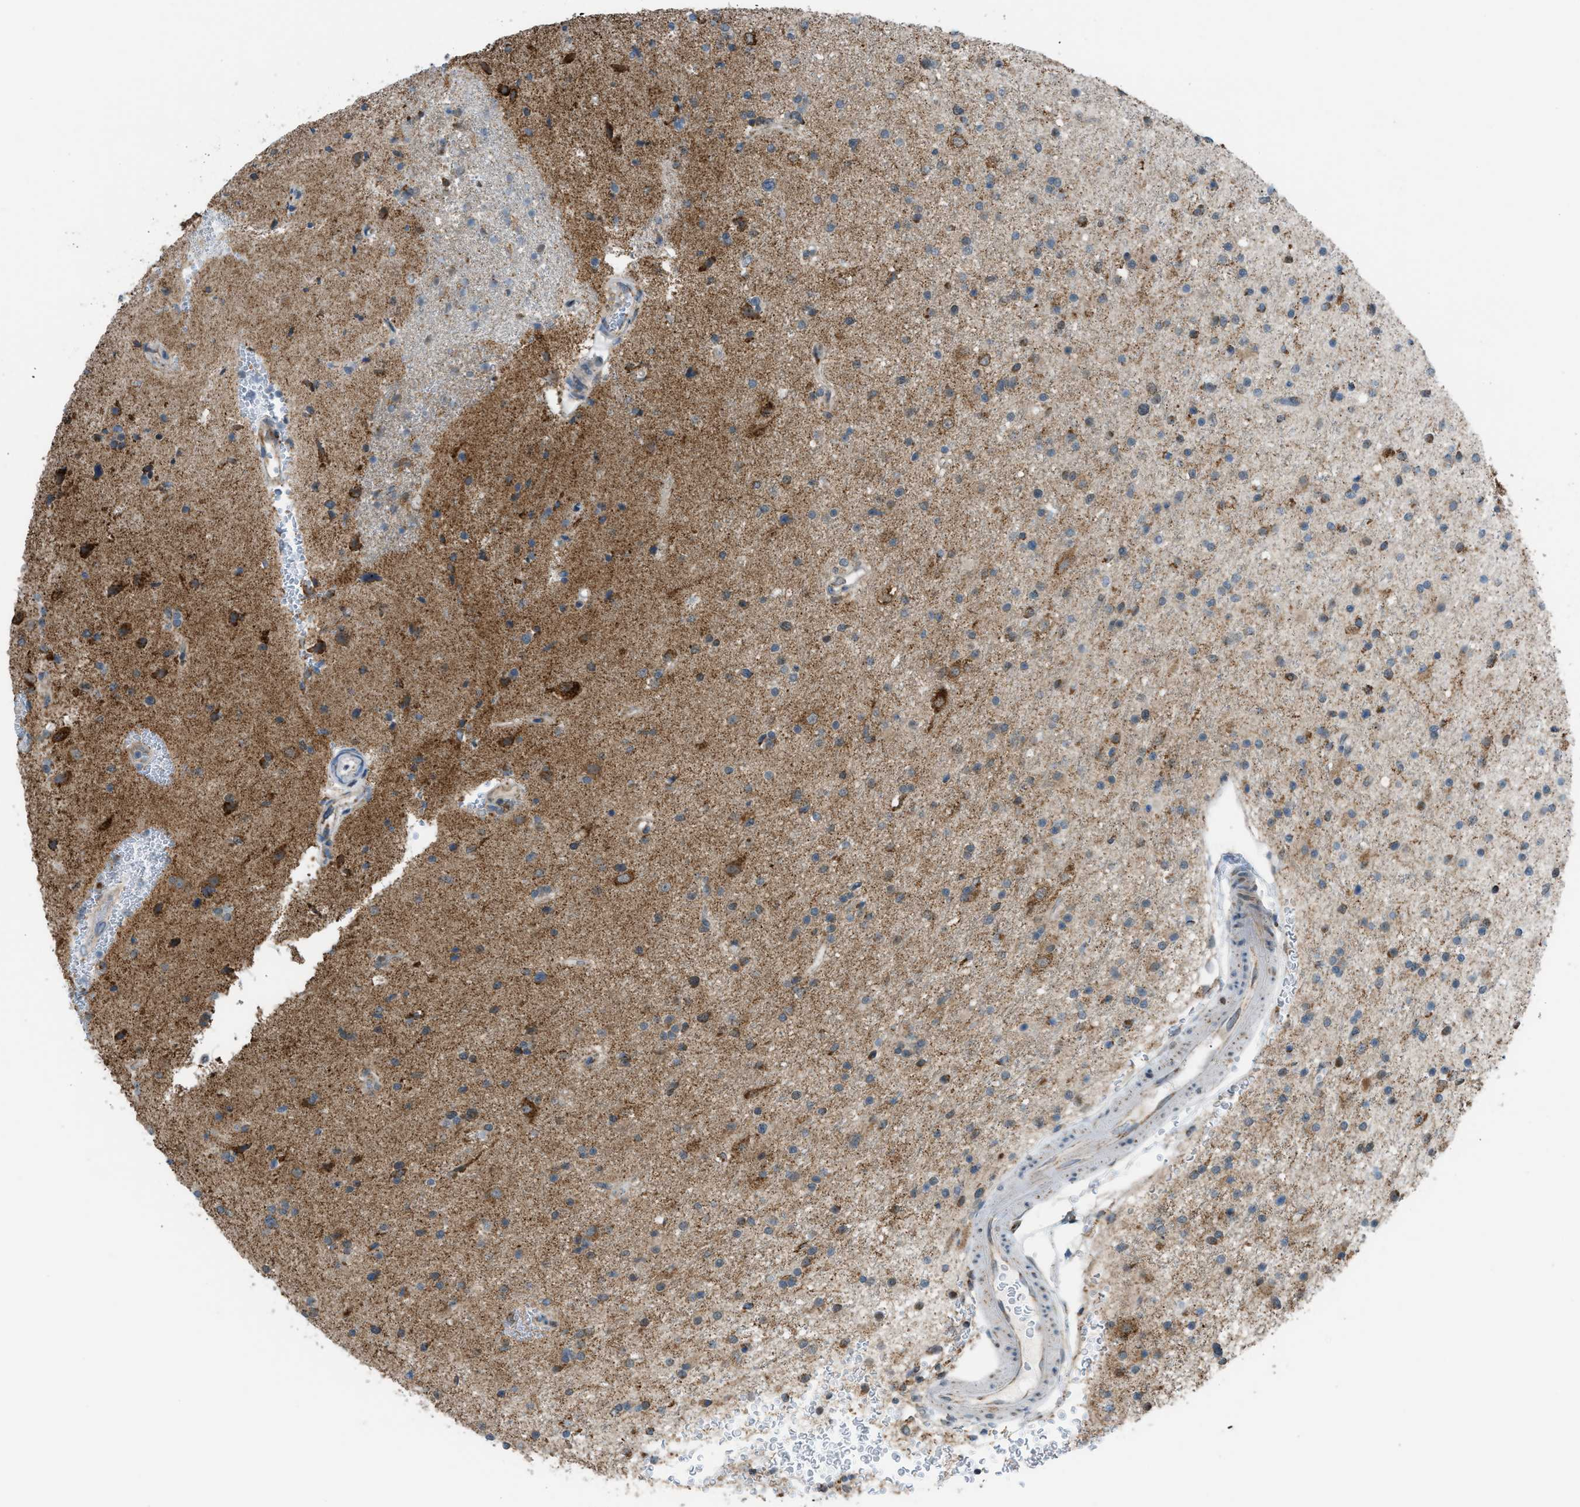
{"staining": {"intensity": "moderate", "quantity": "<25%", "location": "cytoplasmic/membranous"}, "tissue": "glioma", "cell_type": "Tumor cells", "image_type": "cancer", "snomed": [{"axis": "morphology", "description": "Glioma, malignant, High grade"}, {"axis": "topography", "description": "Brain"}], "caption": "Brown immunohistochemical staining in glioma exhibits moderate cytoplasmic/membranous expression in approximately <25% of tumor cells.", "gene": "SRM", "patient": {"sex": "male", "age": 33}}